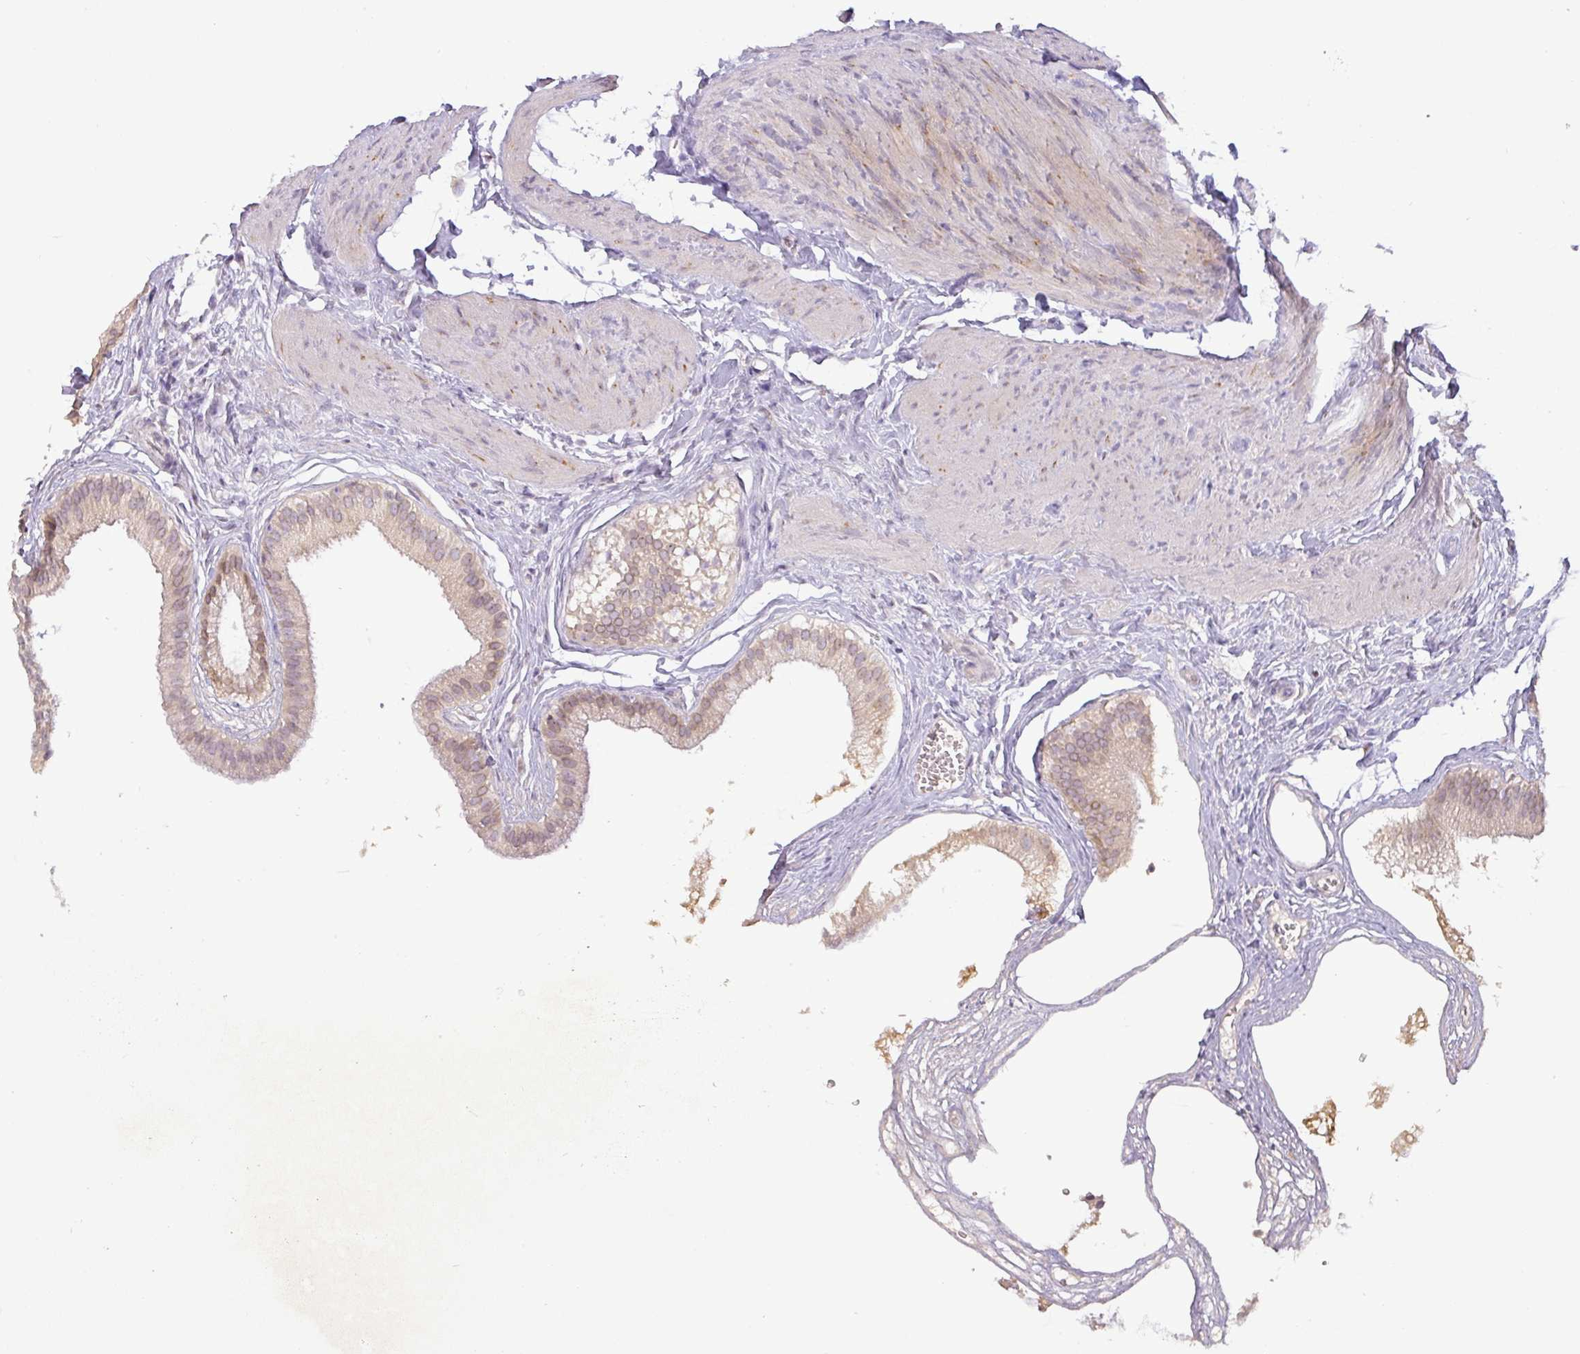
{"staining": {"intensity": "weak", "quantity": ">75%", "location": "cytoplasmic/membranous,nuclear"}, "tissue": "gallbladder", "cell_type": "Glandular cells", "image_type": "normal", "snomed": [{"axis": "morphology", "description": "Normal tissue, NOS"}, {"axis": "topography", "description": "Gallbladder"}], "caption": "Immunohistochemistry image of benign human gallbladder stained for a protein (brown), which demonstrates low levels of weak cytoplasmic/membranous,nuclear positivity in about >75% of glandular cells.", "gene": "DRD5", "patient": {"sex": "female", "age": 54}}